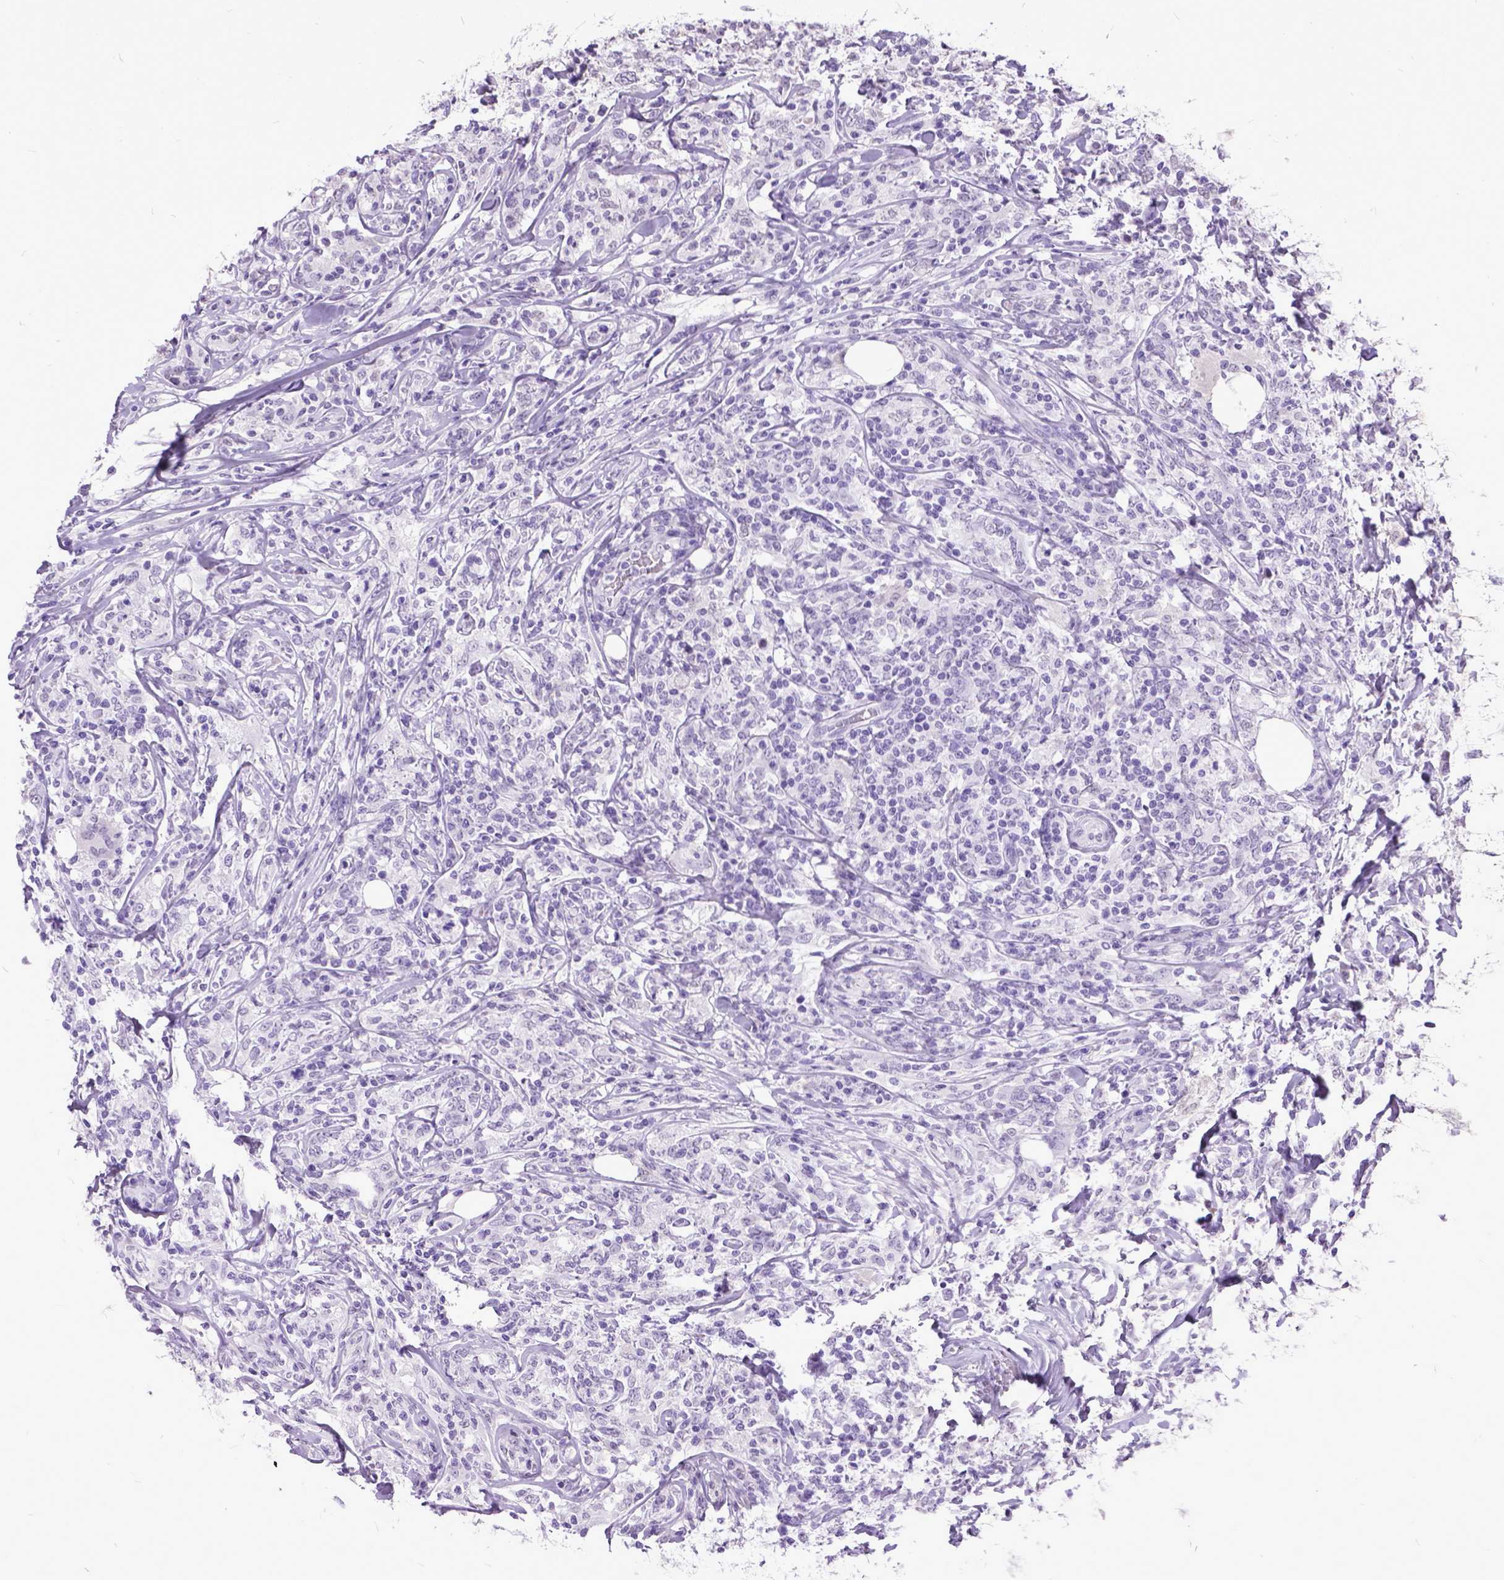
{"staining": {"intensity": "negative", "quantity": "none", "location": "none"}, "tissue": "lymphoma", "cell_type": "Tumor cells", "image_type": "cancer", "snomed": [{"axis": "morphology", "description": "Malignant lymphoma, non-Hodgkin's type, High grade"}, {"axis": "topography", "description": "Lymph node"}], "caption": "DAB (3,3'-diaminobenzidine) immunohistochemical staining of human lymphoma displays no significant expression in tumor cells. (Brightfield microscopy of DAB immunohistochemistry at high magnification).", "gene": "MARCHF10", "patient": {"sex": "female", "age": 84}}